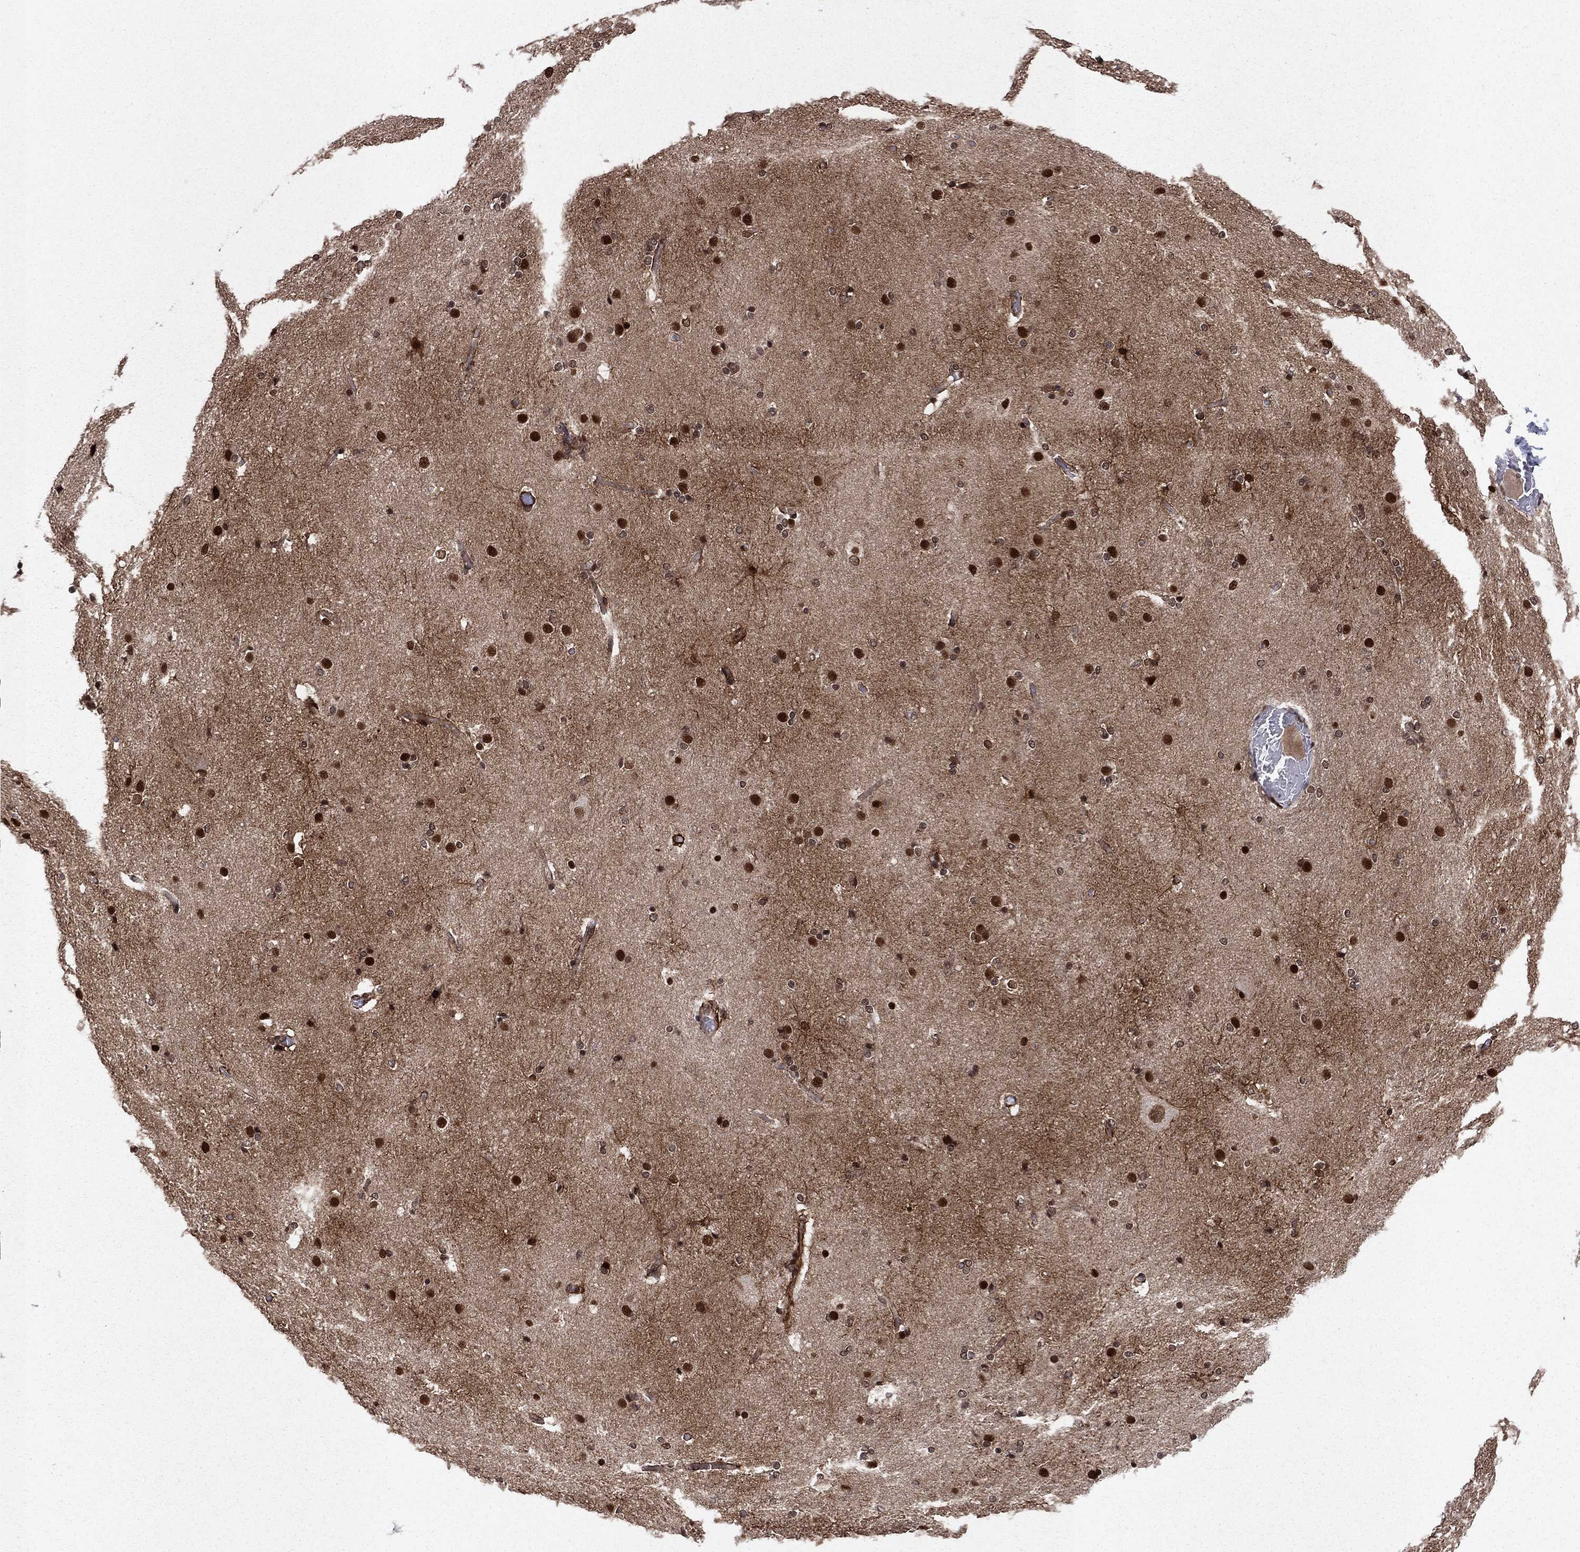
{"staining": {"intensity": "strong", "quantity": "<25%", "location": "cytoplasmic/membranous,nuclear"}, "tissue": "caudate", "cell_type": "Glial cells", "image_type": "normal", "snomed": [{"axis": "morphology", "description": "Normal tissue, NOS"}, {"axis": "topography", "description": "Lateral ventricle wall"}], "caption": "Normal caudate demonstrates strong cytoplasmic/membranous,nuclear staining in approximately <25% of glial cells.", "gene": "SSX2IP", "patient": {"sex": "female", "age": 71}}